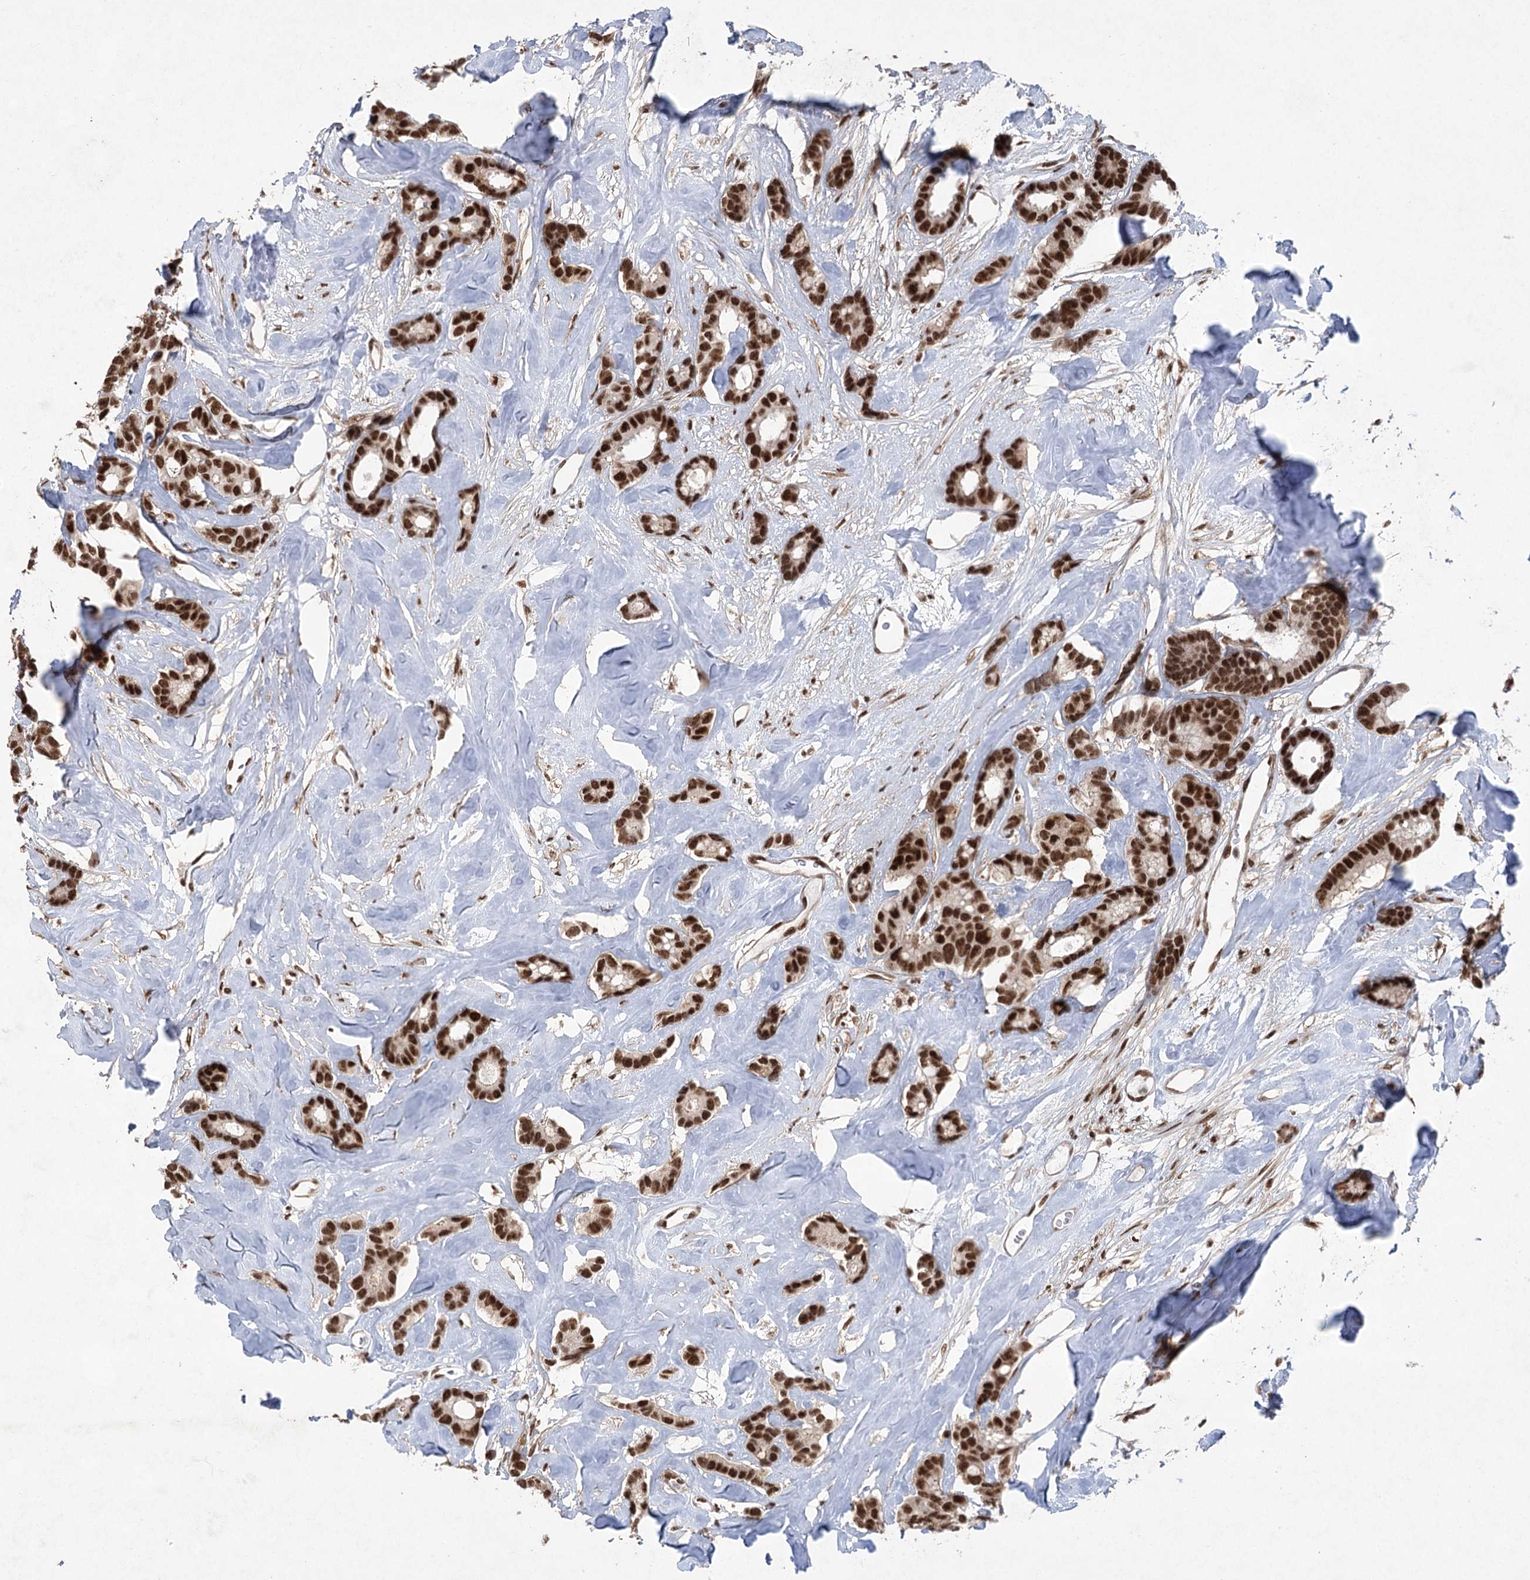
{"staining": {"intensity": "strong", "quantity": ">75%", "location": "nuclear"}, "tissue": "breast cancer", "cell_type": "Tumor cells", "image_type": "cancer", "snomed": [{"axis": "morphology", "description": "Duct carcinoma"}, {"axis": "topography", "description": "Breast"}], "caption": "Brown immunohistochemical staining in human breast infiltrating ductal carcinoma shows strong nuclear expression in about >75% of tumor cells. Immunohistochemistry (ihc) stains the protein of interest in brown and the nuclei are stained blue.", "gene": "ZCCHC8", "patient": {"sex": "female", "age": 87}}